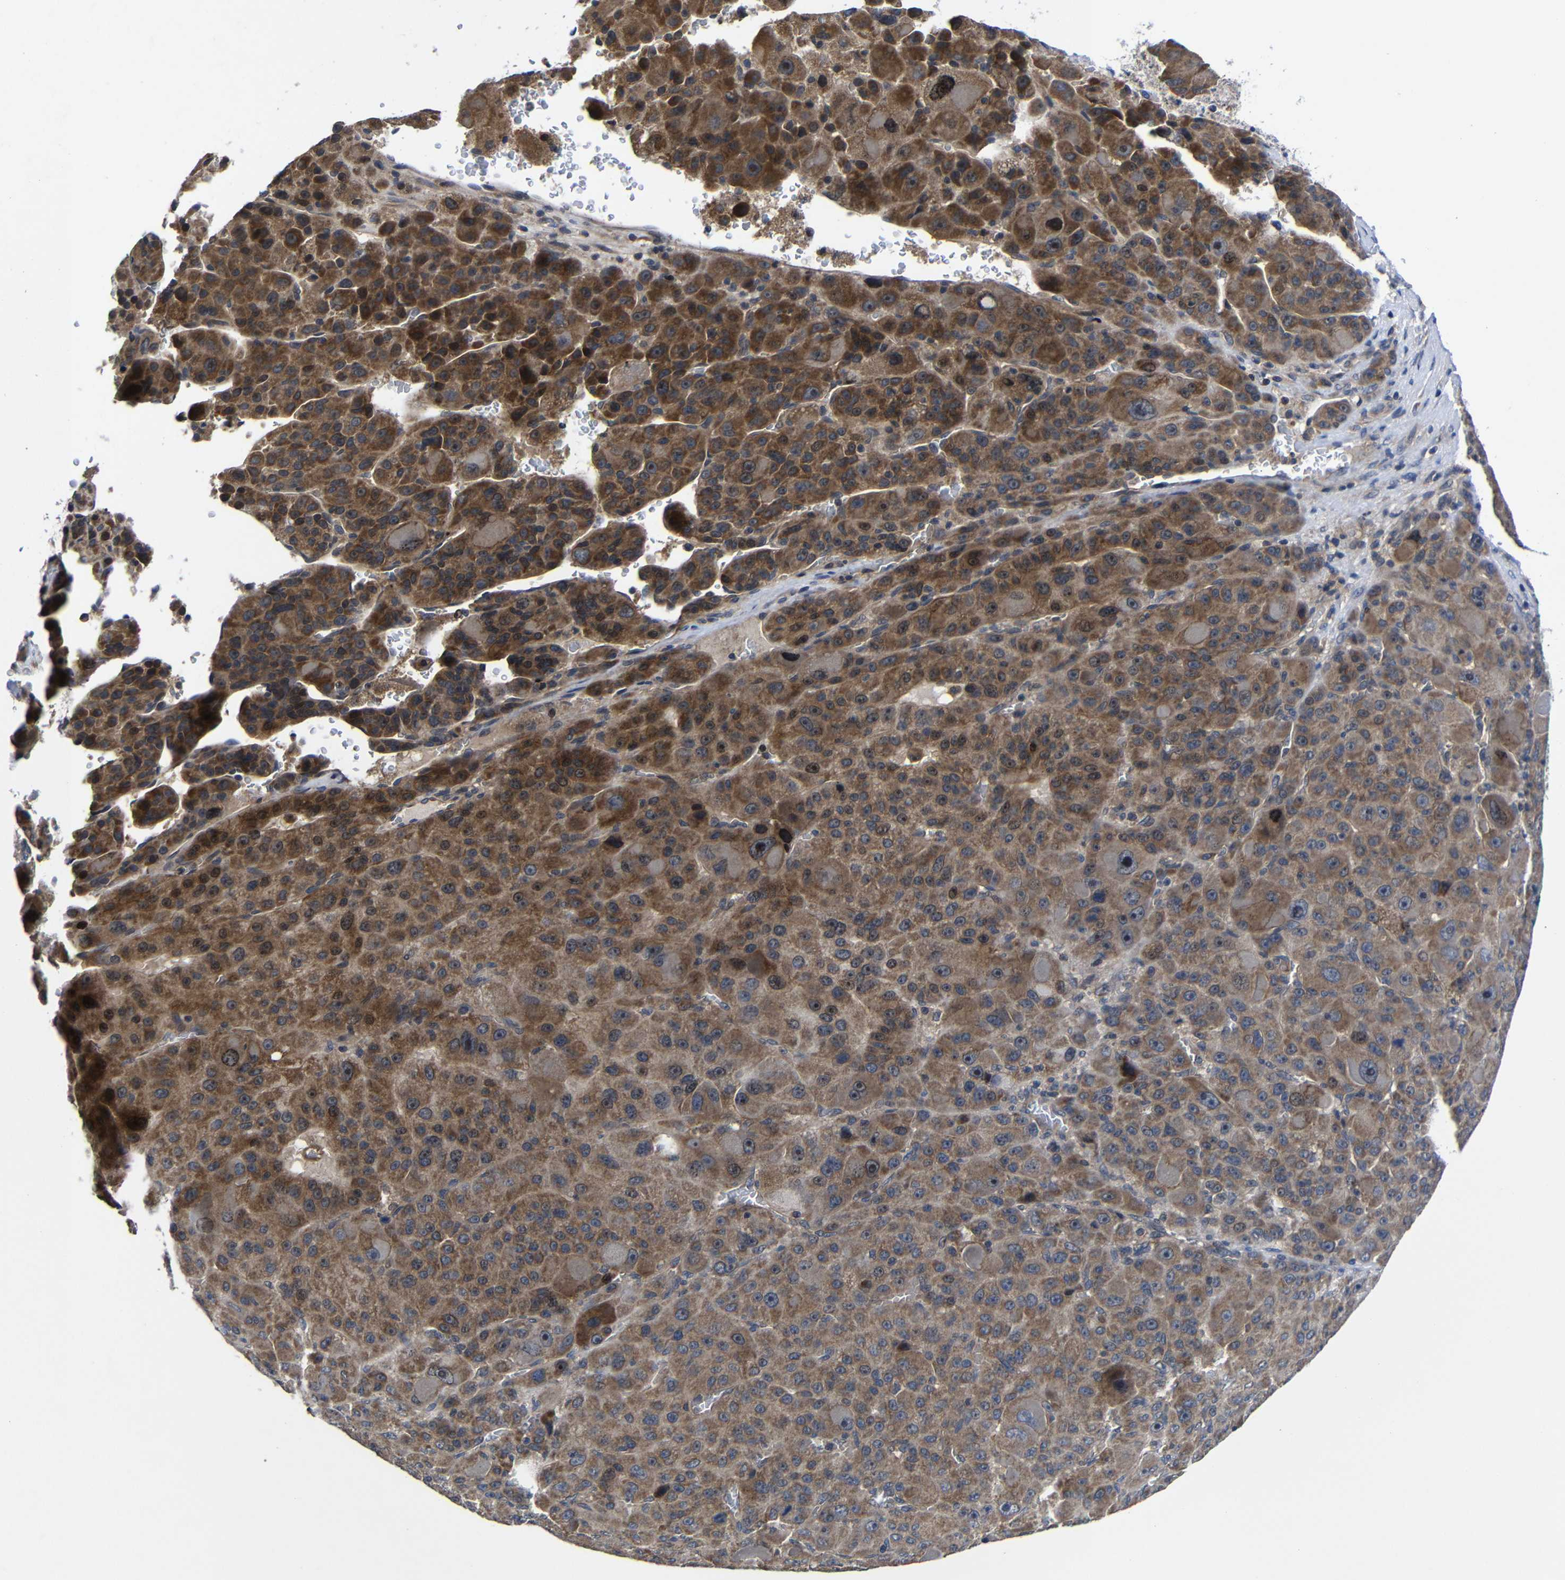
{"staining": {"intensity": "moderate", "quantity": ">75%", "location": "cytoplasmic/membranous"}, "tissue": "liver cancer", "cell_type": "Tumor cells", "image_type": "cancer", "snomed": [{"axis": "morphology", "description": "Carcinoma, Hepatocellular, NOS"}, {"axis": "topography", "description": "Liver"}], "caption": "This image demonstrates immunohistochemistry (IHC) staining of liver cancer, with medium moderate cytoplasmic/membranous staining in about >75% of tumor cells.", "gene": "LPAR5", "patient": {"sex": "male", "age": 76}}